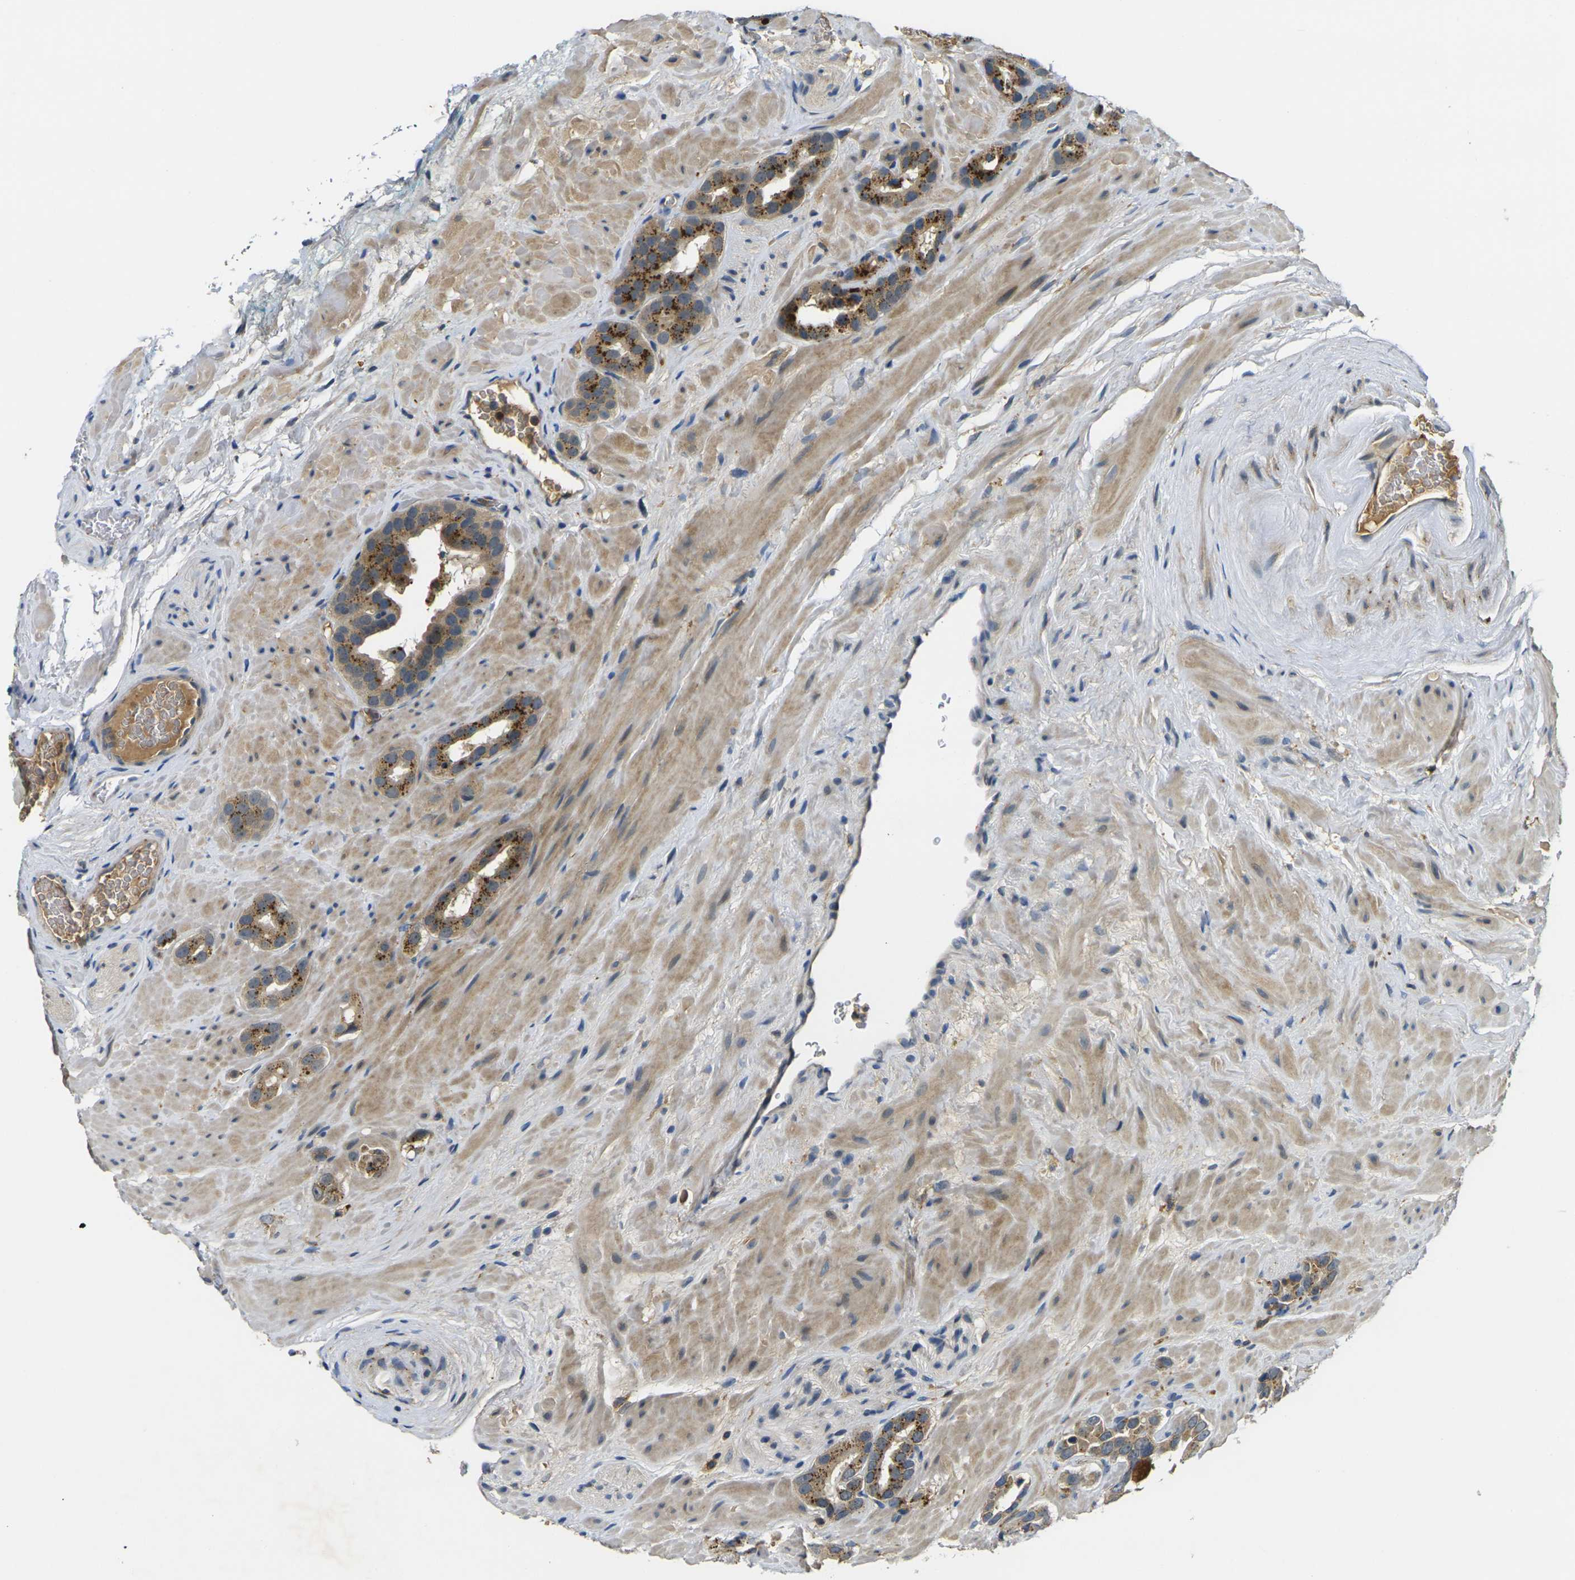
{"staining": {"intensity": "strong", "quantity": ">75%", "location": "cytoplasmic/membranous"}, "tissue": "prostate cancer", "cell_type": "Tumor cells", "image_type": "cancer", "snomed": [{"axis": "morphology", "description": "Adenocarcinoma, High grade"}, {"axis": "topography", "description": "Prostate"}], "caption": "Immunohistochemistry (IHC) (DAB (3,3'-diaminobenzidine)) staining of prostate adenocarcinoma (high-grade) demonstrates strong cytoplasmic/membranous protein expression in about >75% of tumor cells.", "gene": "PIGL", "patient": {"sex": "male", "age": 64}}